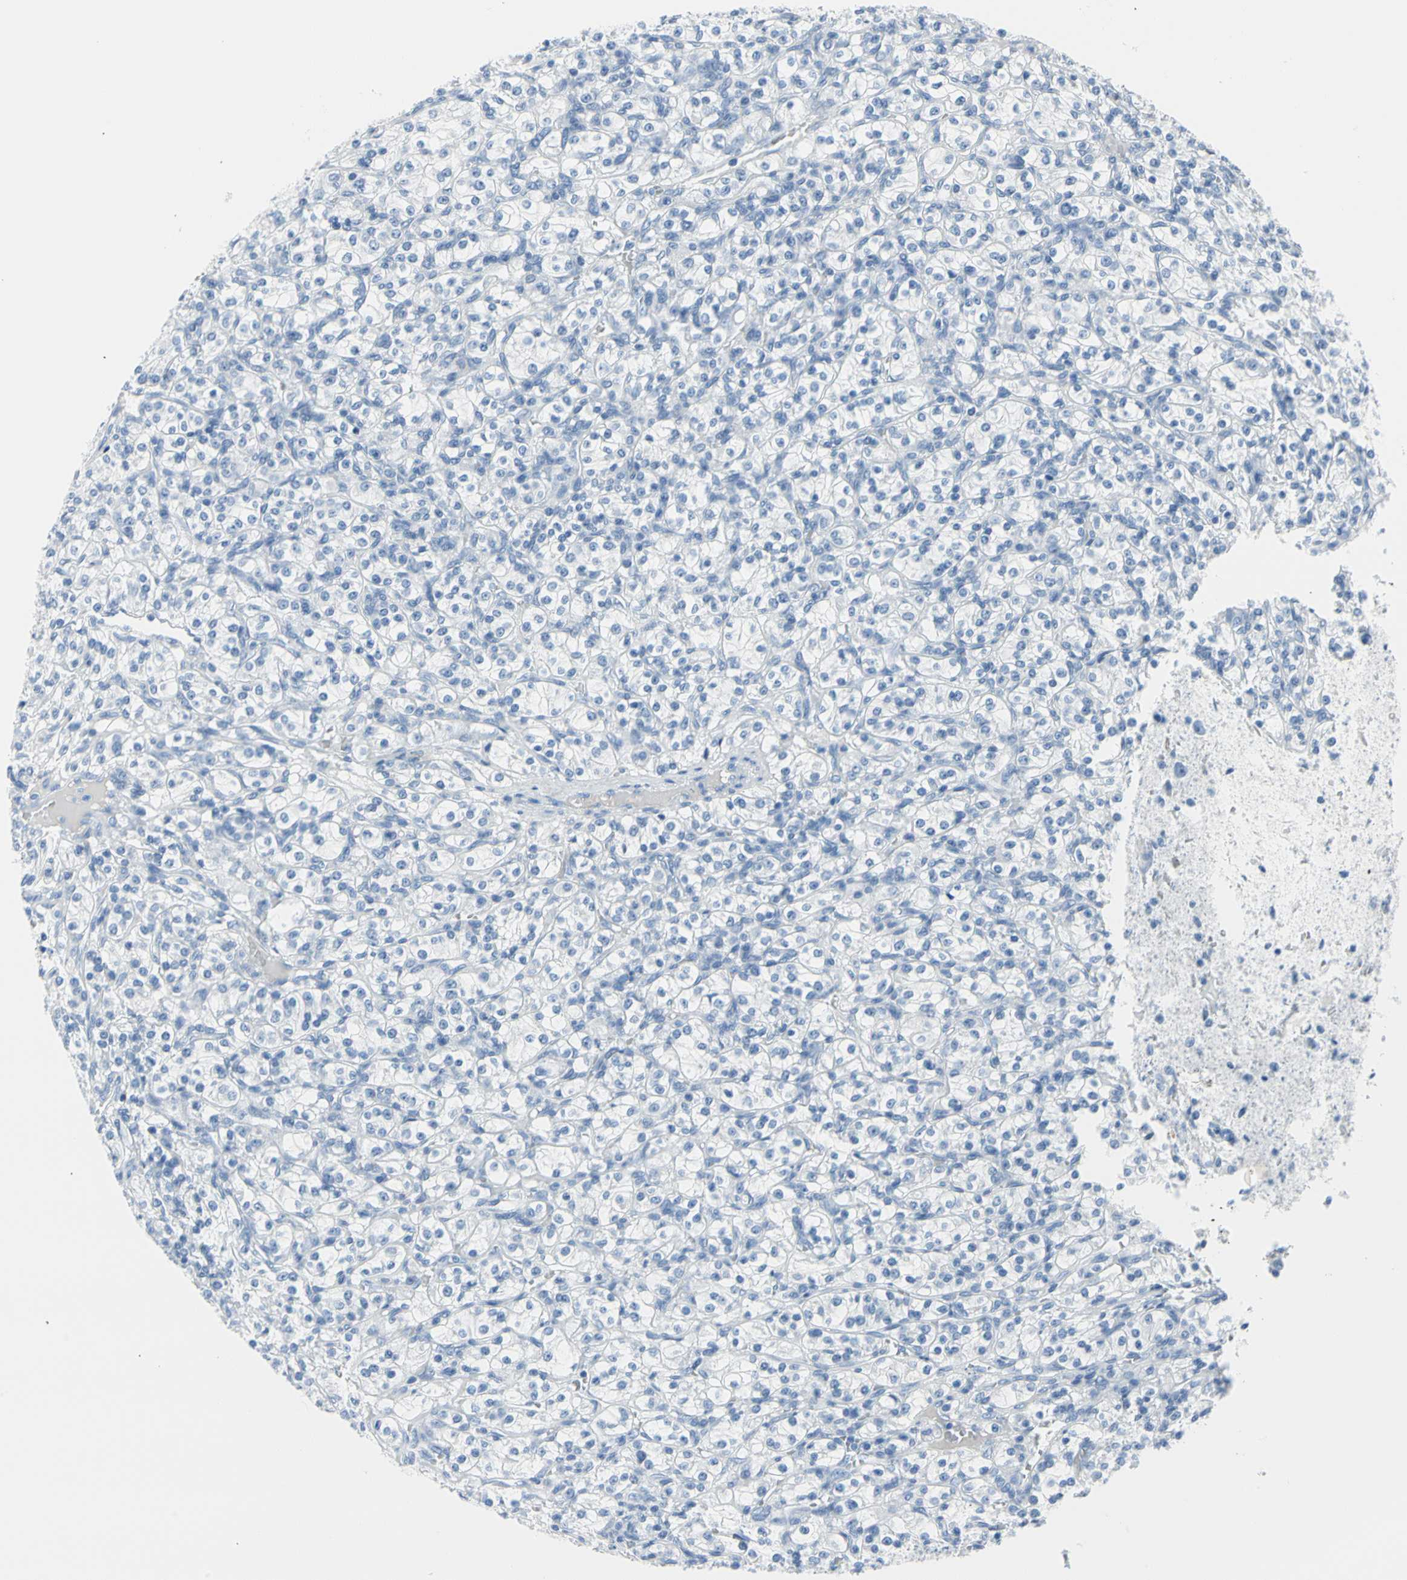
{"staining": {"intensity": "negative", "quantity": "none", "location": "none"}, "tissue": "renal cancer", "cell_type": "Tumor cells", "image_type": "cancer", "snomed": [{"axis": "morphology", "description": "Adenocarcinoma, NOS"}, {"axis": "topography", "description": "Kidney"}], "caption": "IHC histopathology image of human adenocarcinoma (renal) stained for a protein (brown), which demonstrates no positivity in tumor cells.", "gene": "TPO", "patient": {"sex": "male", "age": 77}}